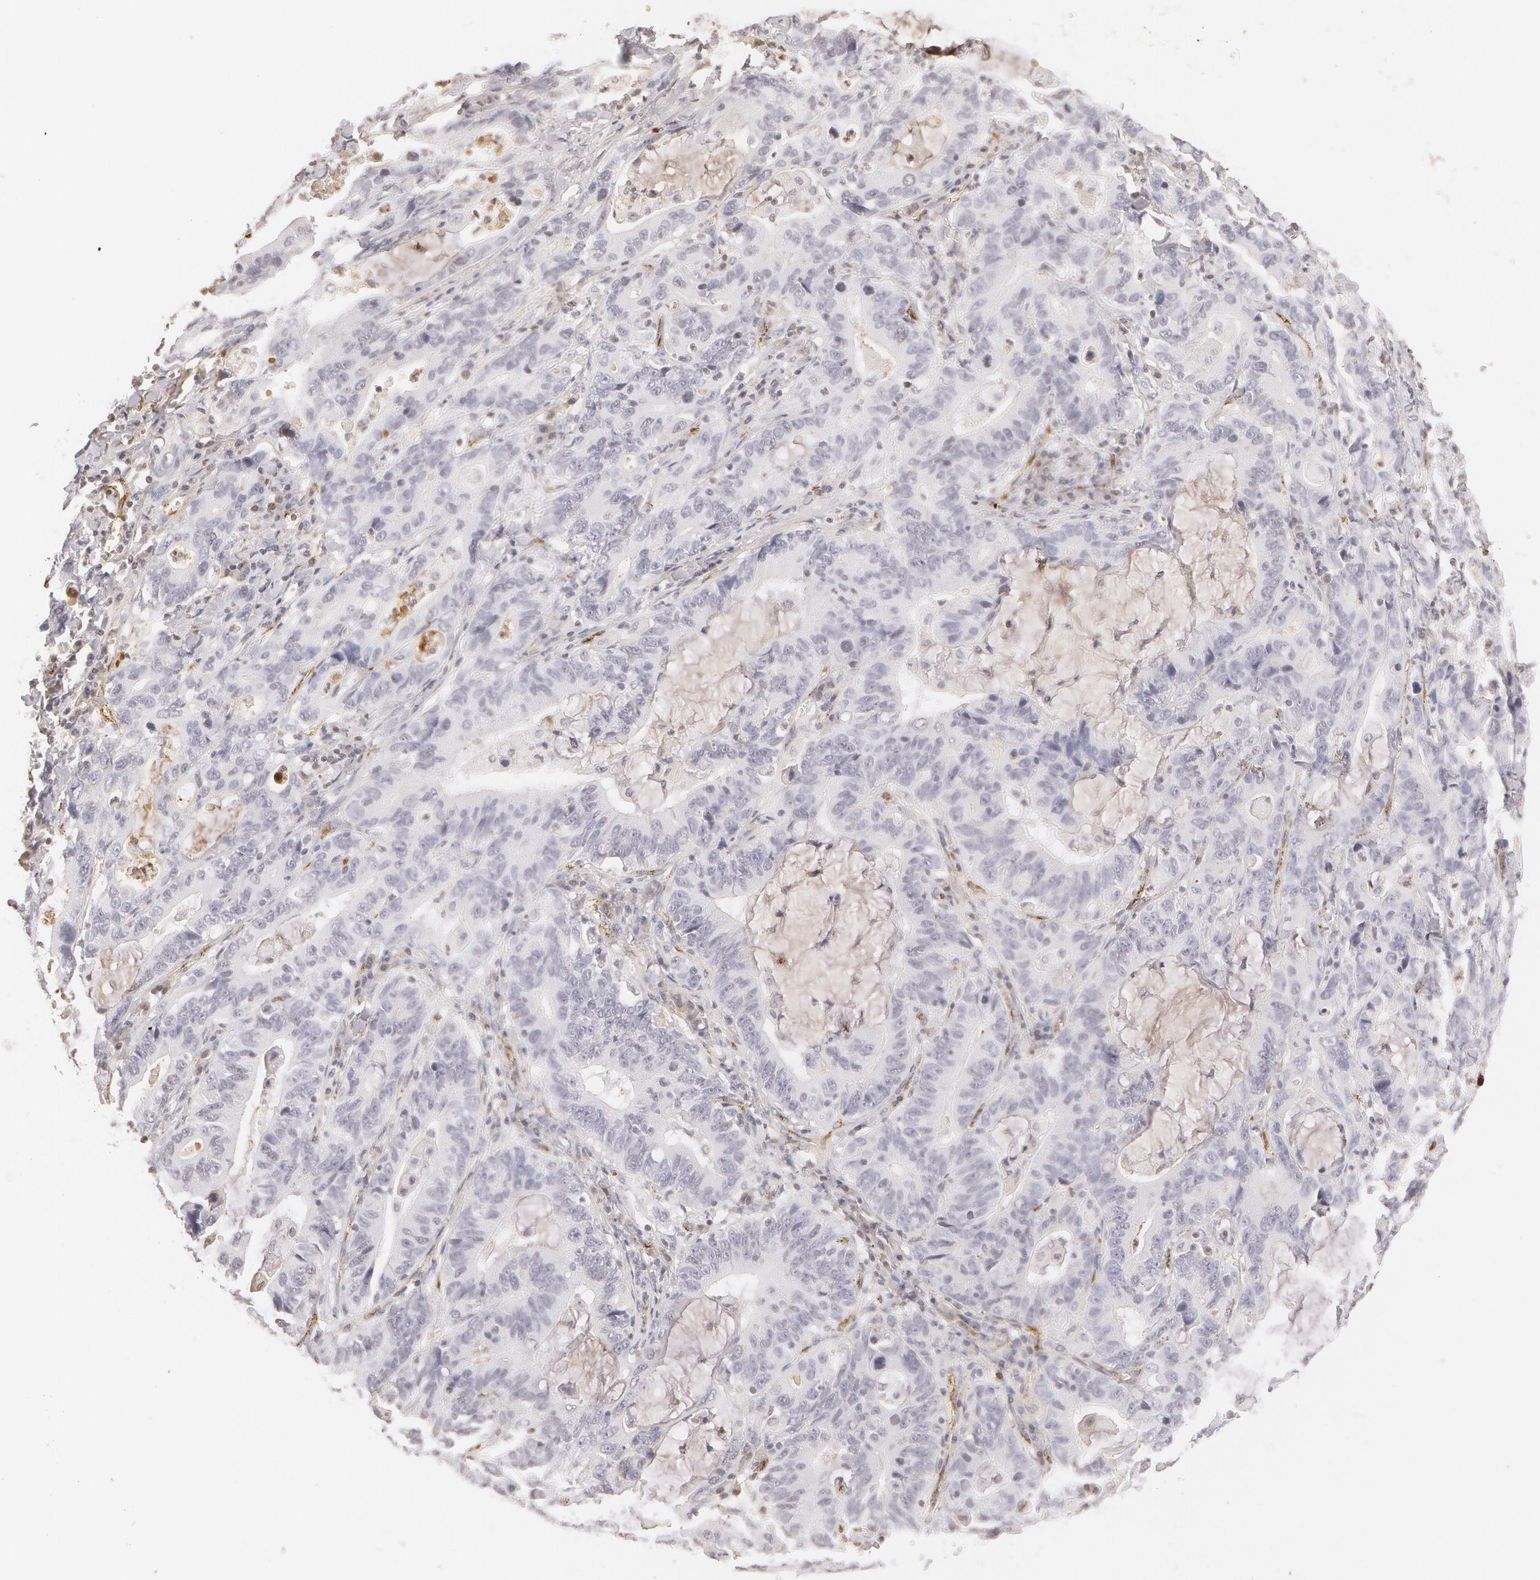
{"staining": {"intensity": "negative", "quantity": "none", "location": "none"}, "tissue": "stomach cancer", "cell_type": "Tumor cells", "image_type": "cancer", "snomed": [{"axis": "morphology", "description": "Adenocarcinoma, NOS"}, {"axis": "topography", "description": "Stomach, upper"}], "caption": "Immunohistochemical staining of human stomach adenocarcinoma demonstrates no significant expression in tumor cells.", "gene": "VWF", "patient": {"sex": "male", "age": 63}}